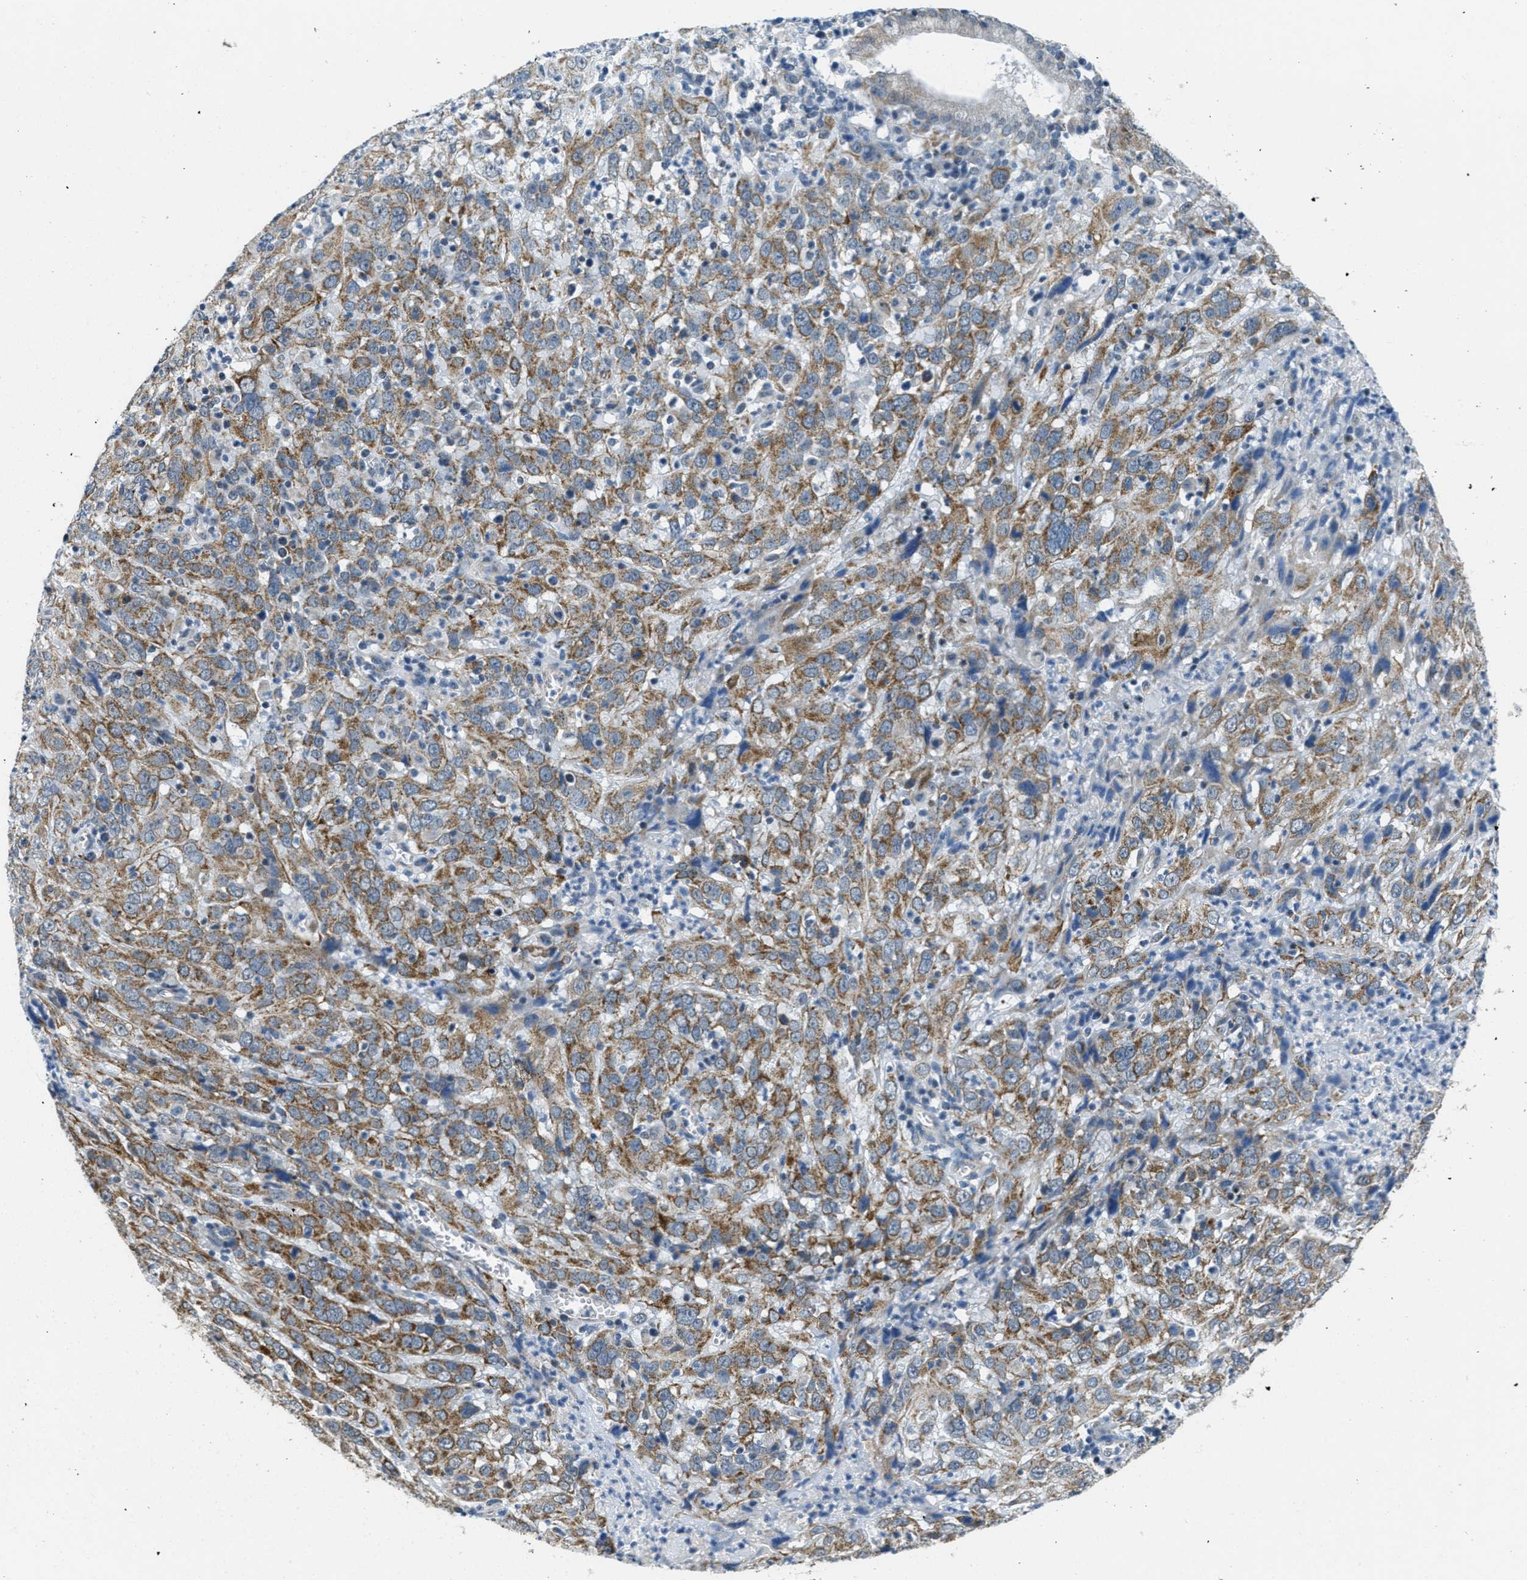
{"staining": {"intensity": "moderate", "quantity": ">75%", "location": "cytoplasmic/membranous"}, "tissue": "cervical cancer", "cell_type": "Tumor cells", "image_type": "cancer", "snomed": [{"axis": "morphology", "description": "Squamous cell carcinoma, NOS"}, {"axis": "topography", "description": "Cervix"}], "caption": "Cervical squamous cell carcinoma stained with a protein marker reveals moderate staining in tumor cells.", "gene": "TOMM70", "patient": {"sex": "female", "age": 32}}